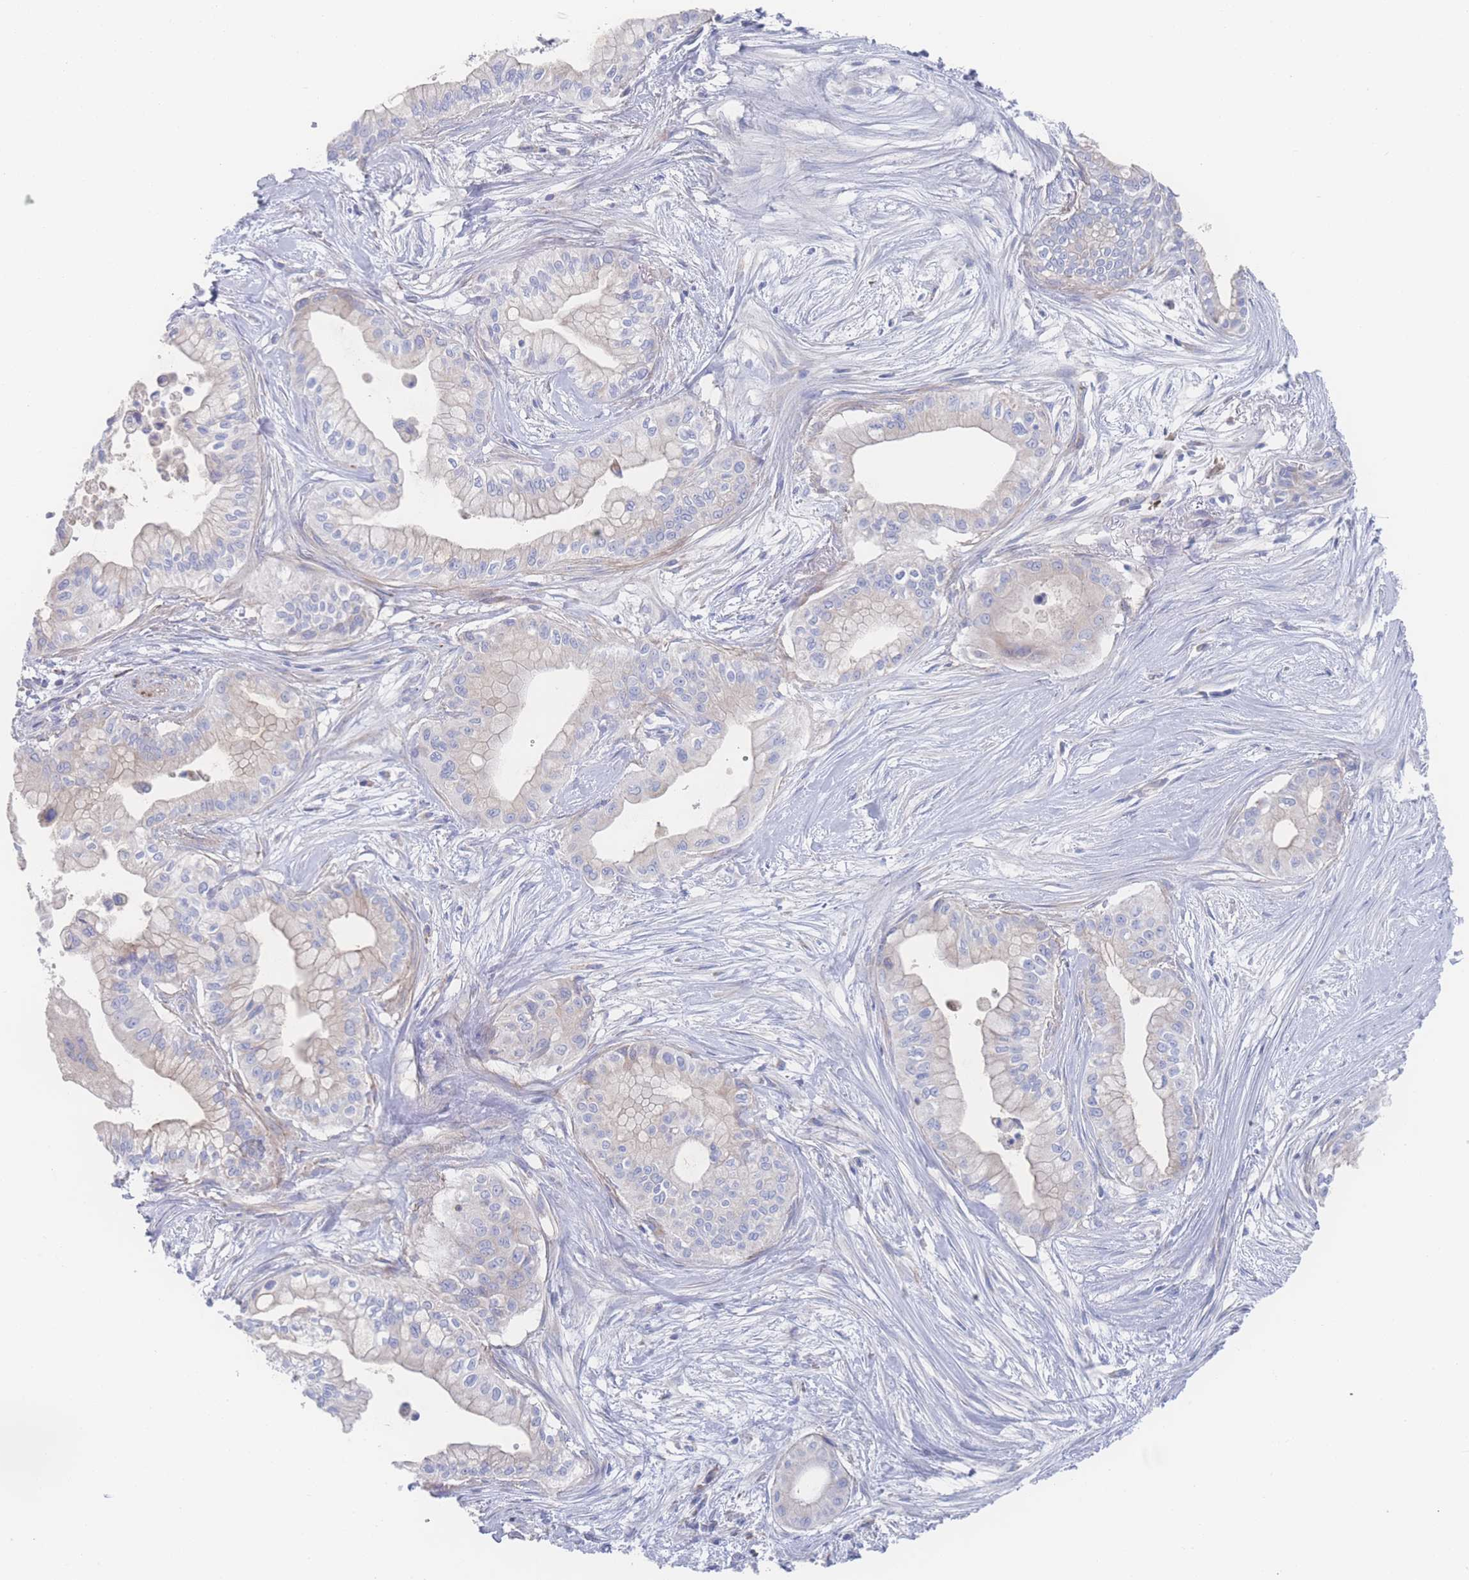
{"staining": {"intensity": "negative", "quantity": "none", "location": "none"}, "tissue": "pancreatic cancer", "cell_type": "Tumor cells", "image_type": "cancer", "snomed": [{"axis": "morphology", "description": "Adenocarcinoma, NOS"}, {"axis": "topography", "description": "Pancreas"}], "caption": "Immunohistochemistry of pancreatic adenocarcinoma reveals no staining in tumor cells.", "gene": "SNPH", "patient": {"sex": "male", "age": 78}}